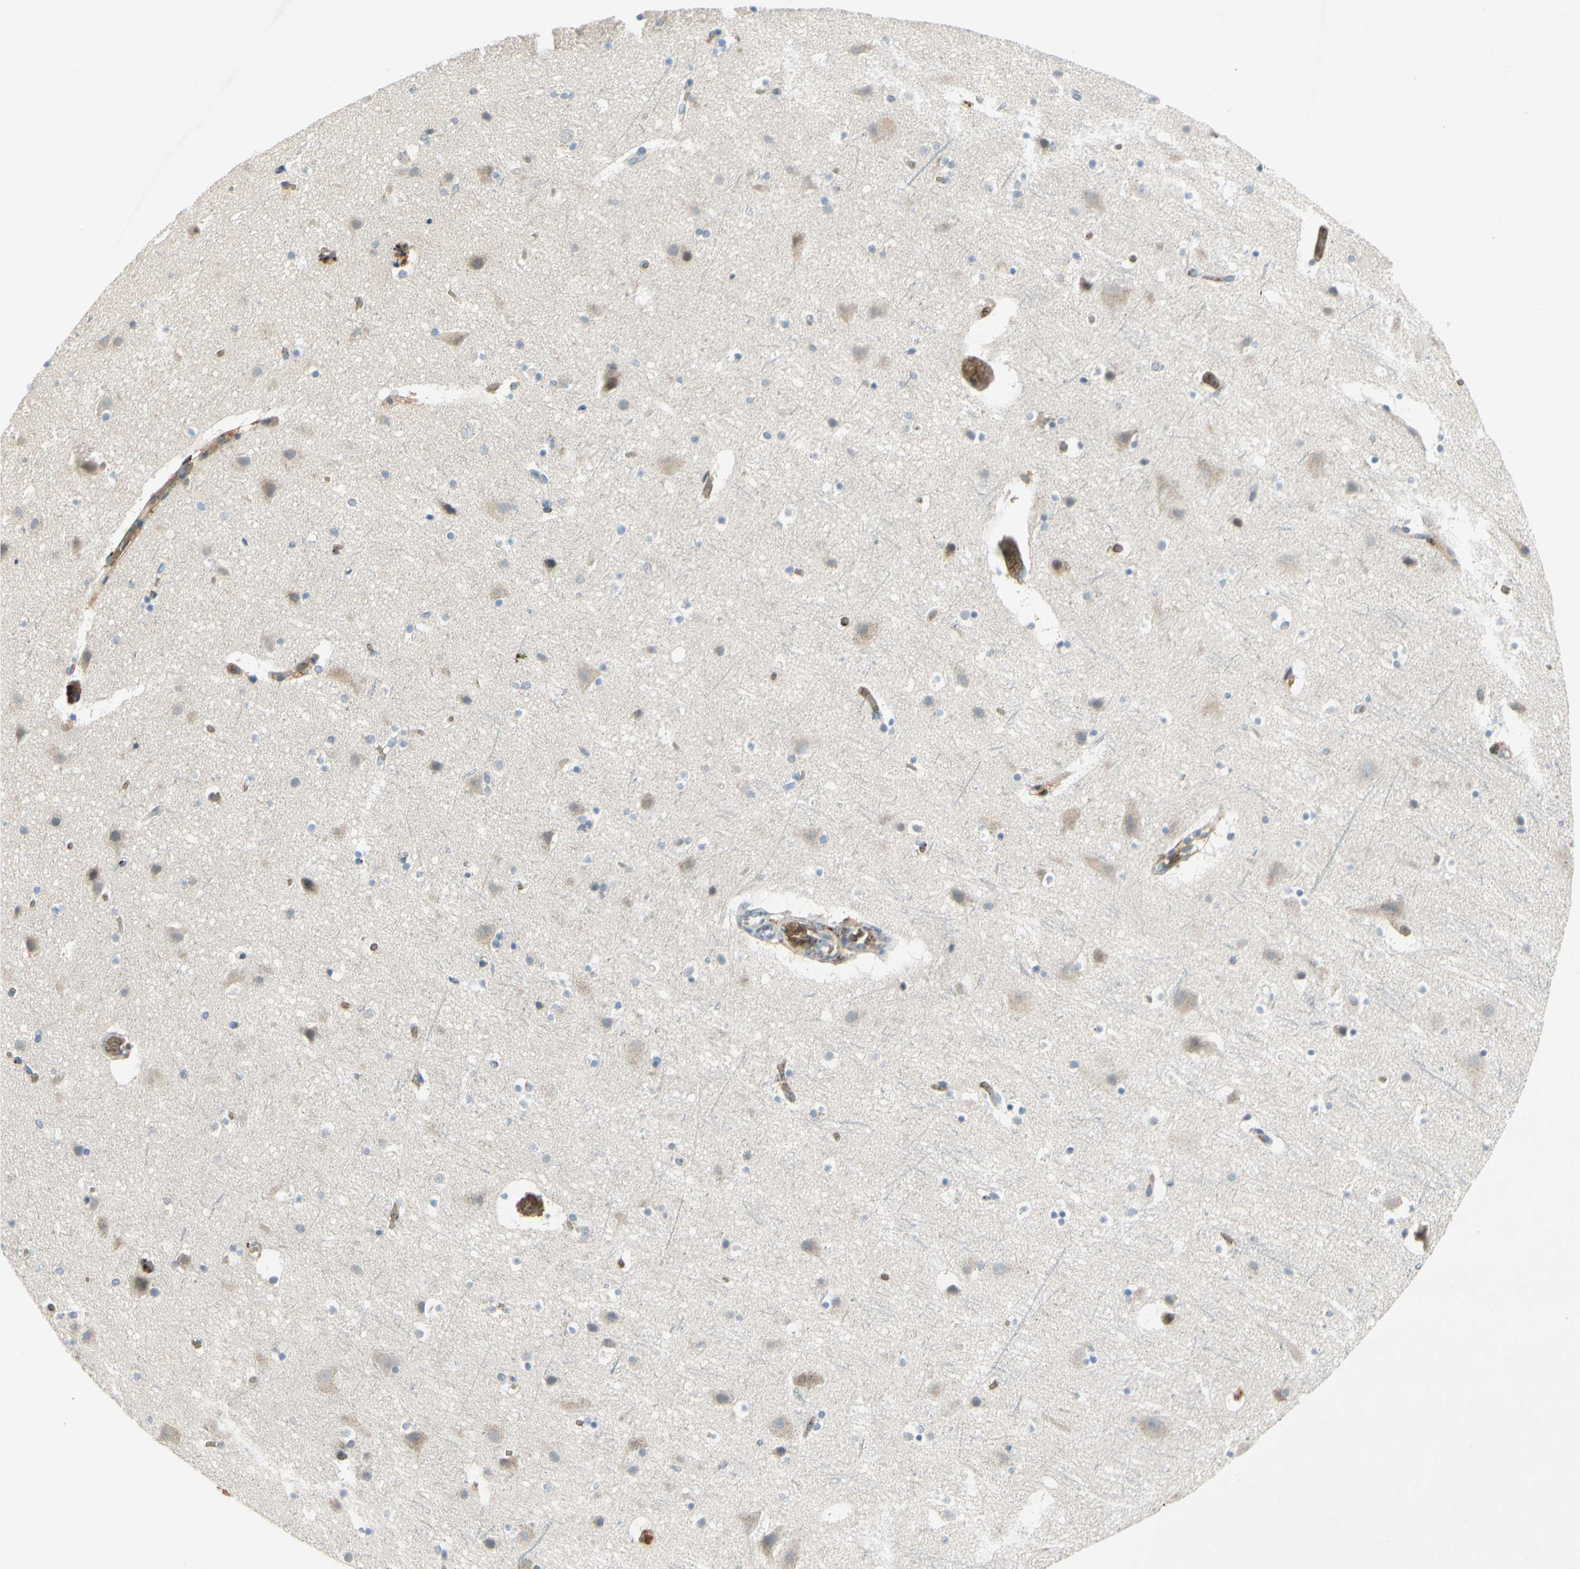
{"staining": {"intensity": "moderate", "quantity": ">75%", "location": "cytoplasmic/membranous"}, "tissue": "cerebral cortex", "cell_type": "Endothelial cells", "image_type": "normal", "snomed": [{"axis": "morphology", "description": "Normal tissue, NOS"}, {"axis": "topography", "description": "Cerebral cortex"}], "caption": "Unremarkable cerebral cortex reveals moderate cytoplasmic/membranous positivity in about >75% of endothelial cells, visualized by immunohistochemistry.", "gene": "GYPC", "patient": {"sex": "male", "age": 45}}